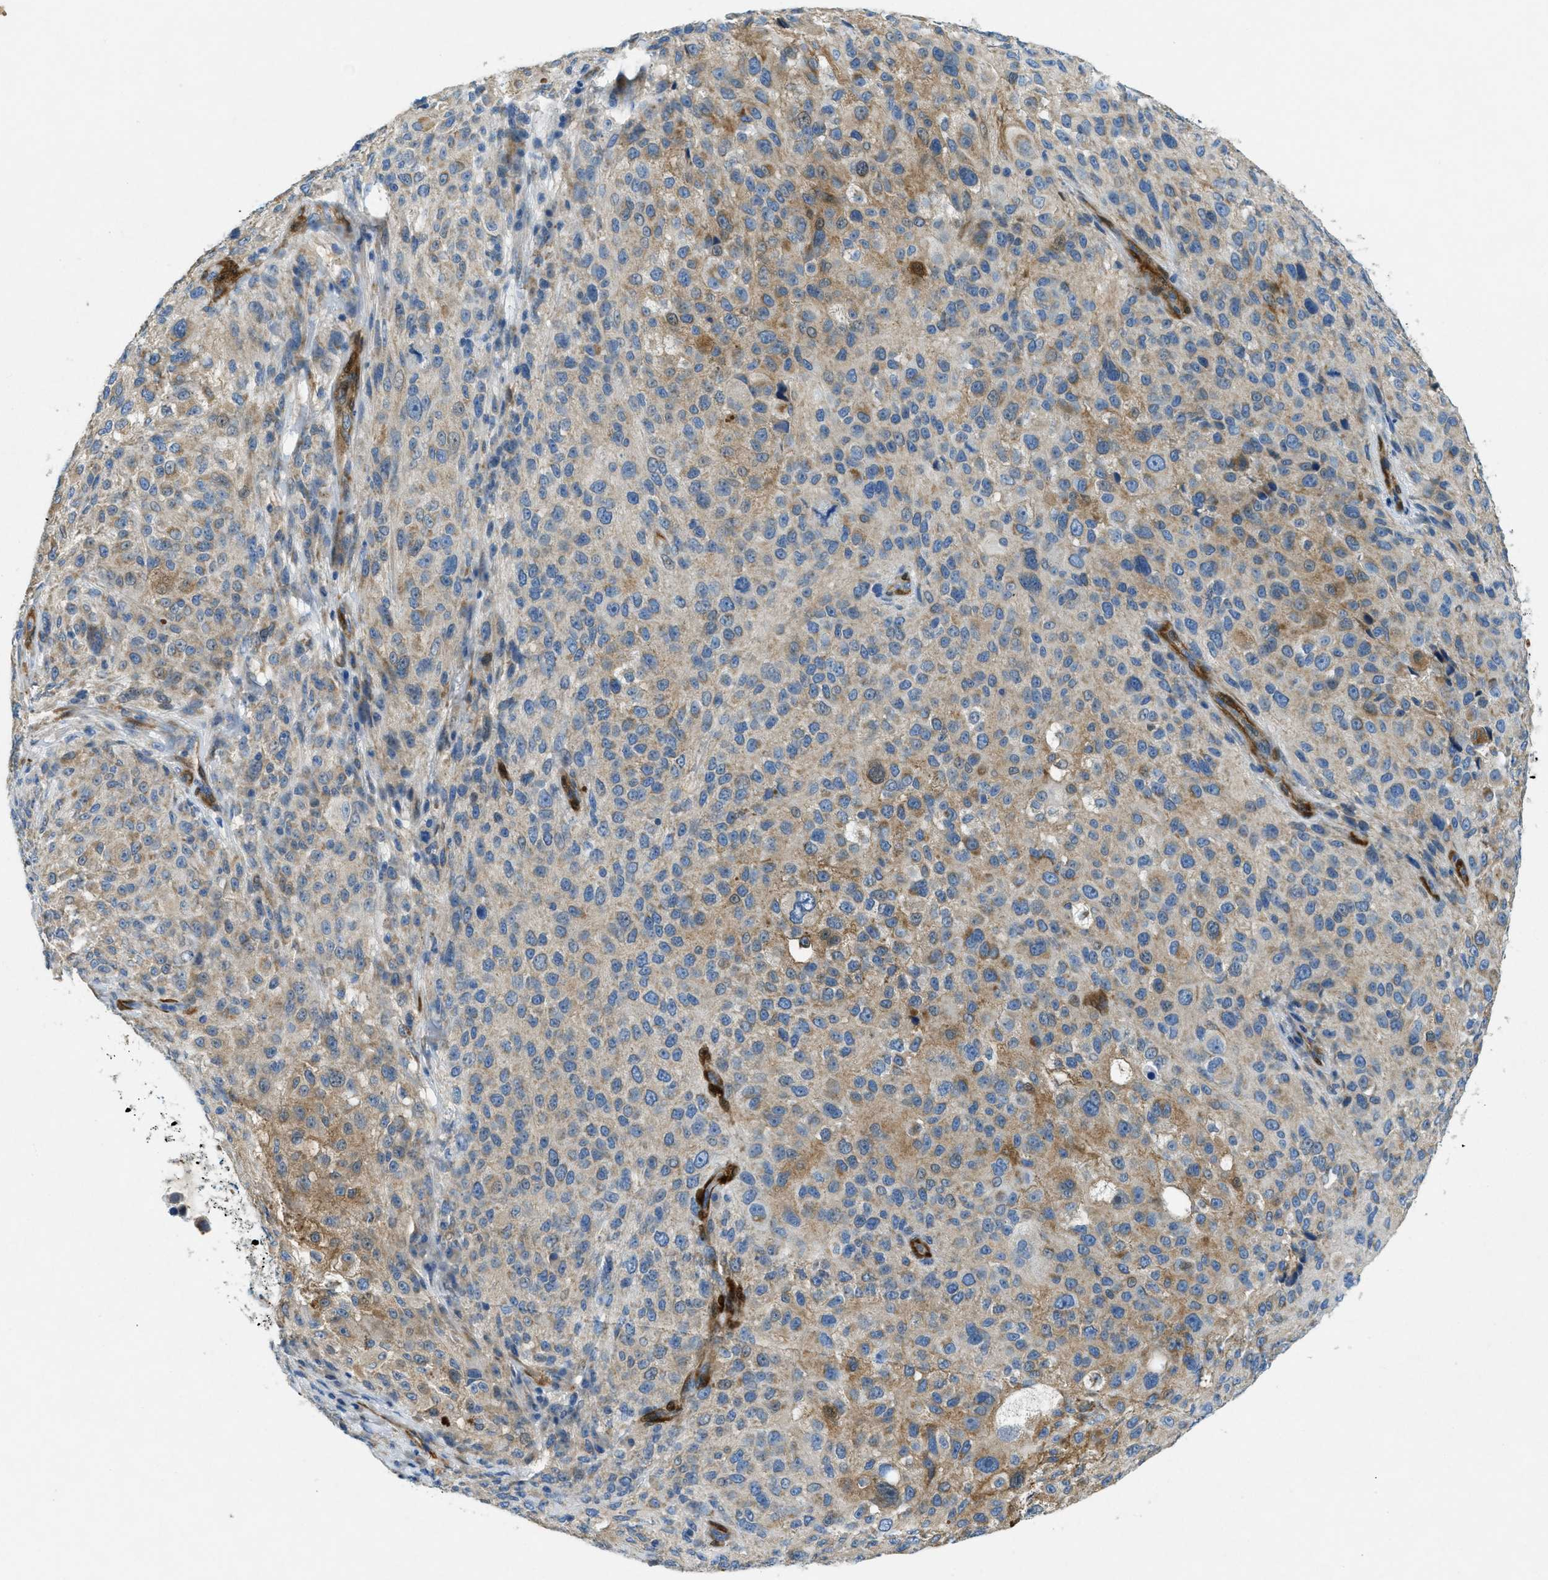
{"staining": {"intensity": "moderate", "quantity": "25%-75%", "location": "cytoplasmic/membranous"}, "tissue": "melanoma", "cell_type": "Tumor cells", "image_type": "cancer", "snomed": [{"axis": "morphology", "description": "Necrosis, NOS"}, {"axis": "morphology", "description": "Malignant melanoma, NOS"}, {"axis": "topography", "description": "Skin"}], "caption": "An image of human malignant melanoma stained for a protein displays moderate cytoplasmic/membranous brown staining in tumor cells.", "gene": "CYGB", "patient": {"sex": "female", "age": 87}}